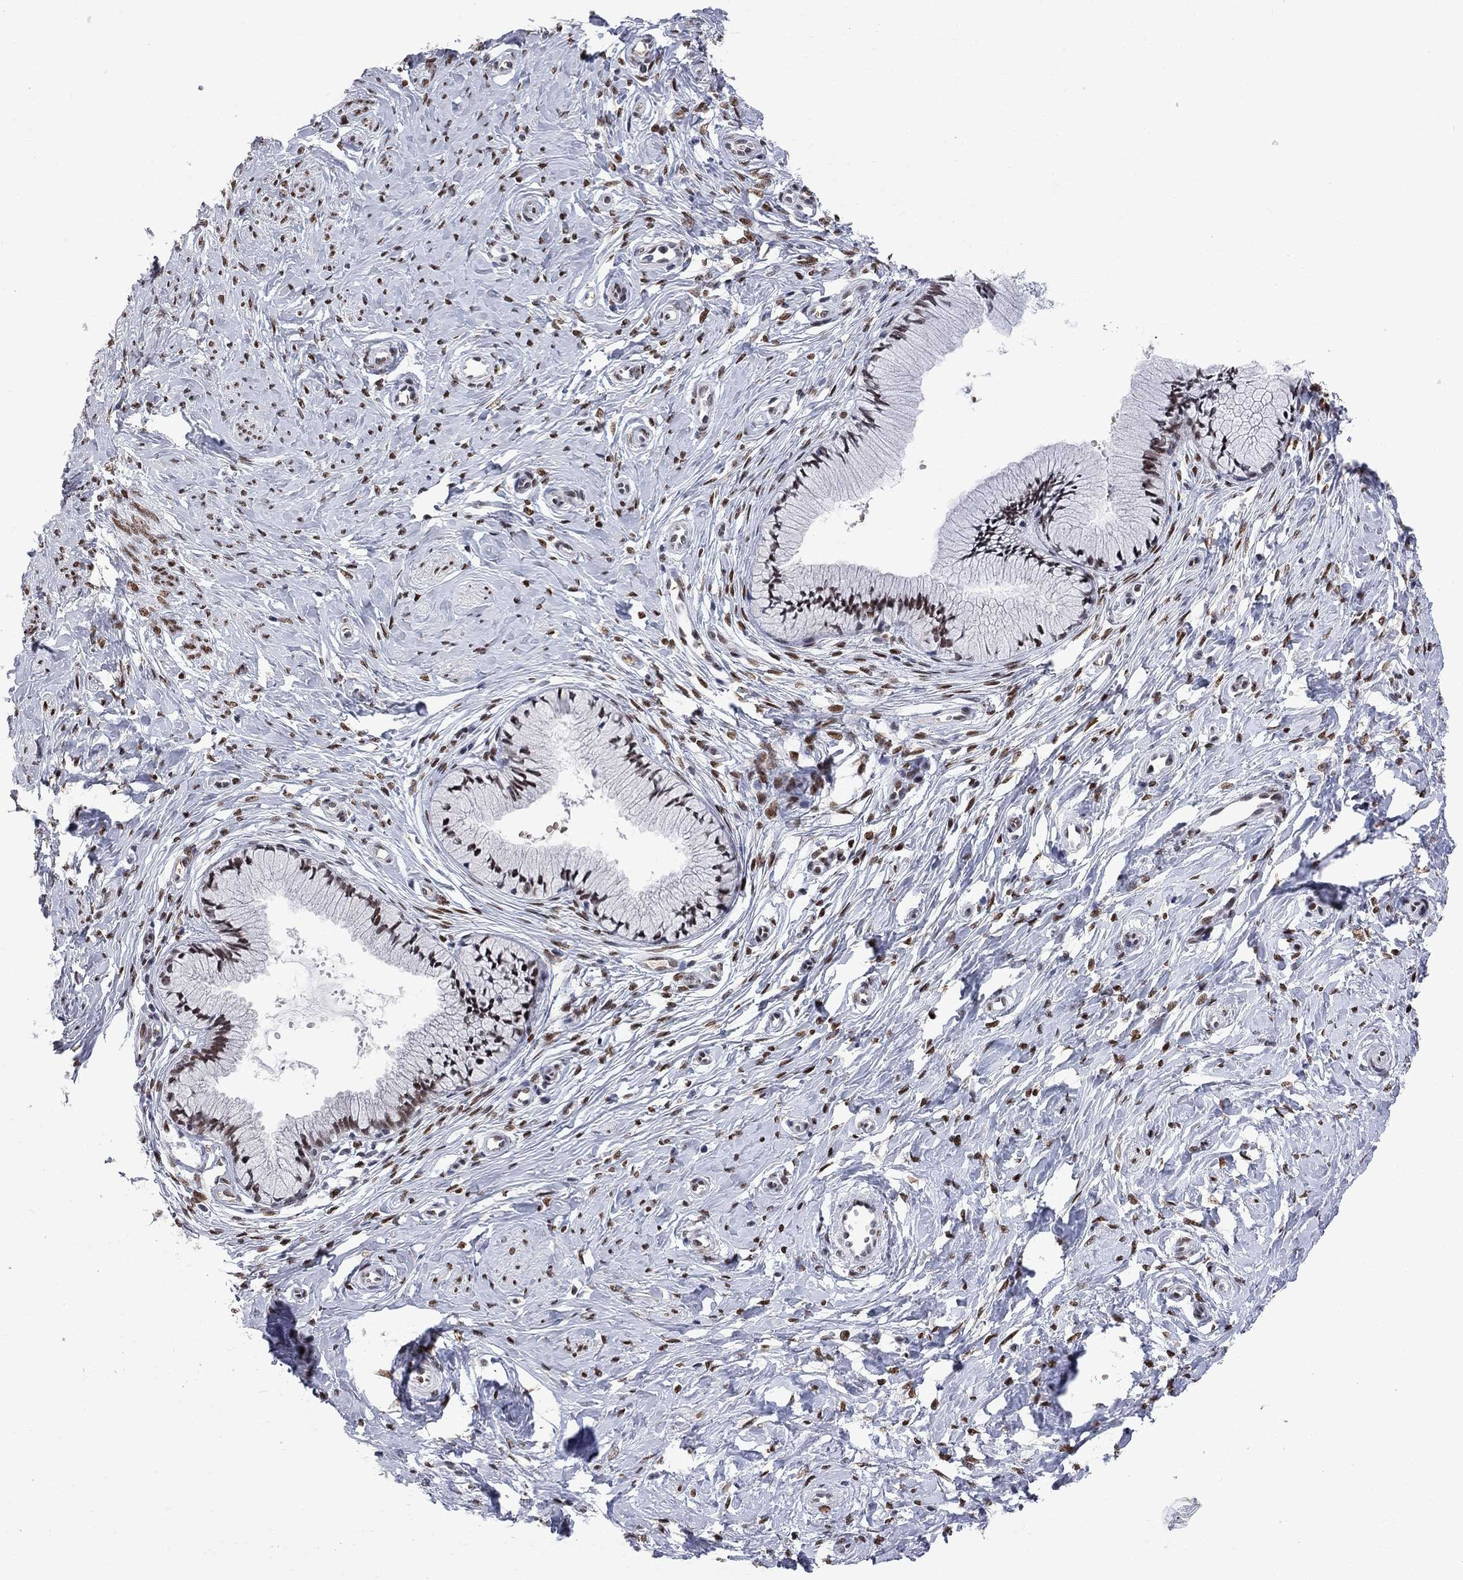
{"staining": {"intensity": "moderate", "quantity": ">75%", "location": "nuclear"}, "tissue": "cervix", "cell_type": "Glandular cells", "image_type": "normal", "snomed": [{"axis": "morphology", "description": "Normal tissue, NOS"}, {"axis": "topography", "description": "Cervix"}], "caption": "A histopathology image of human cervix stained for a protein reveals moderate nuclear brown staining in glandular cells. The staining is performed using DAB brown chromogen to label protein expression. The nuclei are counter-stained blue using hematoxylin.", "gene": "ZBTB47", "patient": {"sex": "female", "age": 37}}